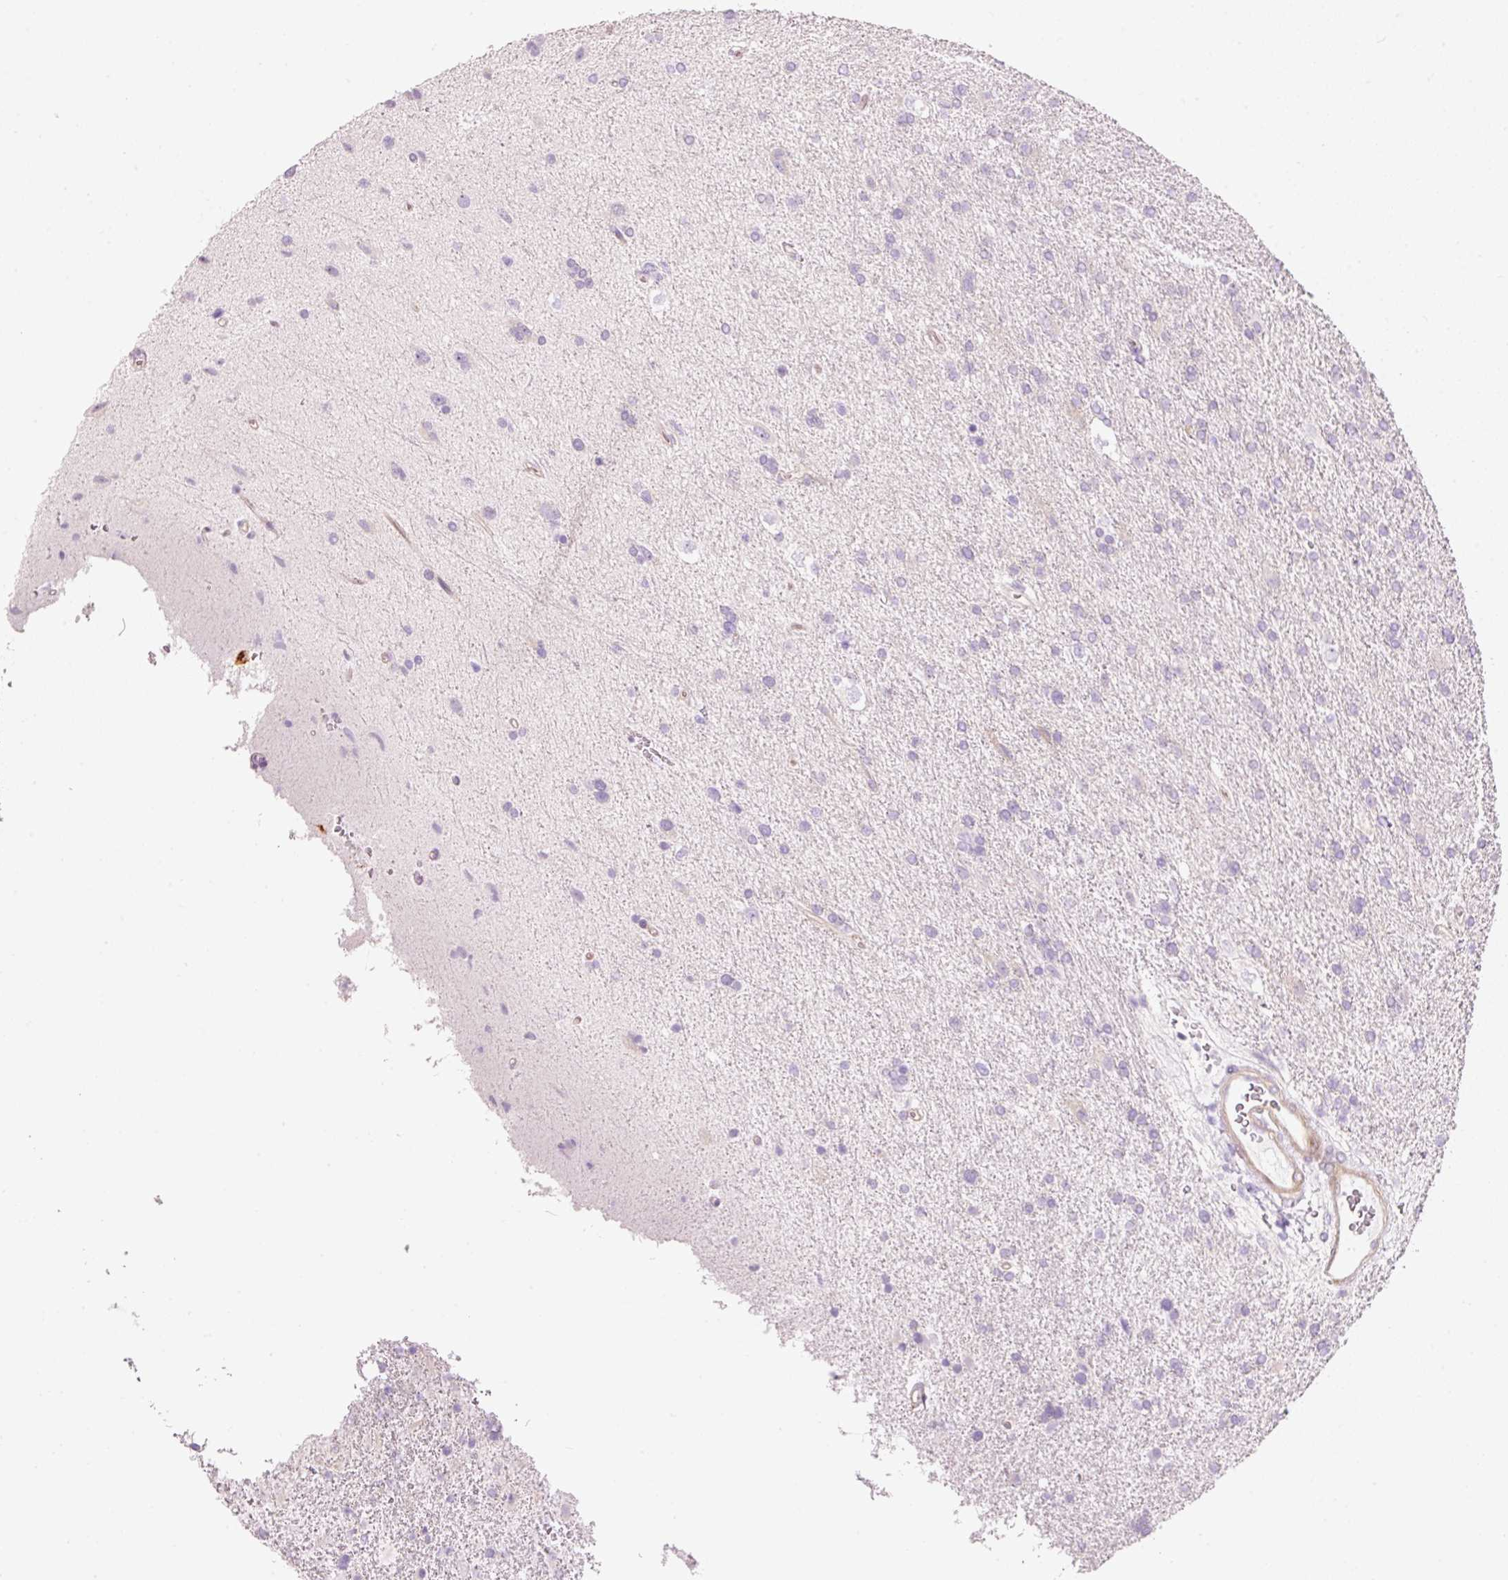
{"staining": {"intensity": "negative", "quantity": "none", "location": "none"}, "tissue": "glioma", "cell_type": "Tumor cells", "image_type": "cancer", "snomed": [{"axis": "morphology", "description": "Glioma, malignant, High grade"}, {"axis": "topography", "description": "Brain"}], "caption": "High magnification brightfield microscopy of malignant glioma (high-grade) stained with DAB (brown) and counterstained with hematoxylin (blue): tumor cells show no significant positivity. The staining is performed using DAB (3,3'-diaminobenzidine) brown chromogen with nuclei counter-stained in using hematoxylin.", "gene": "MAP3K3", "patient": {"sex": "male", "age": 56}}